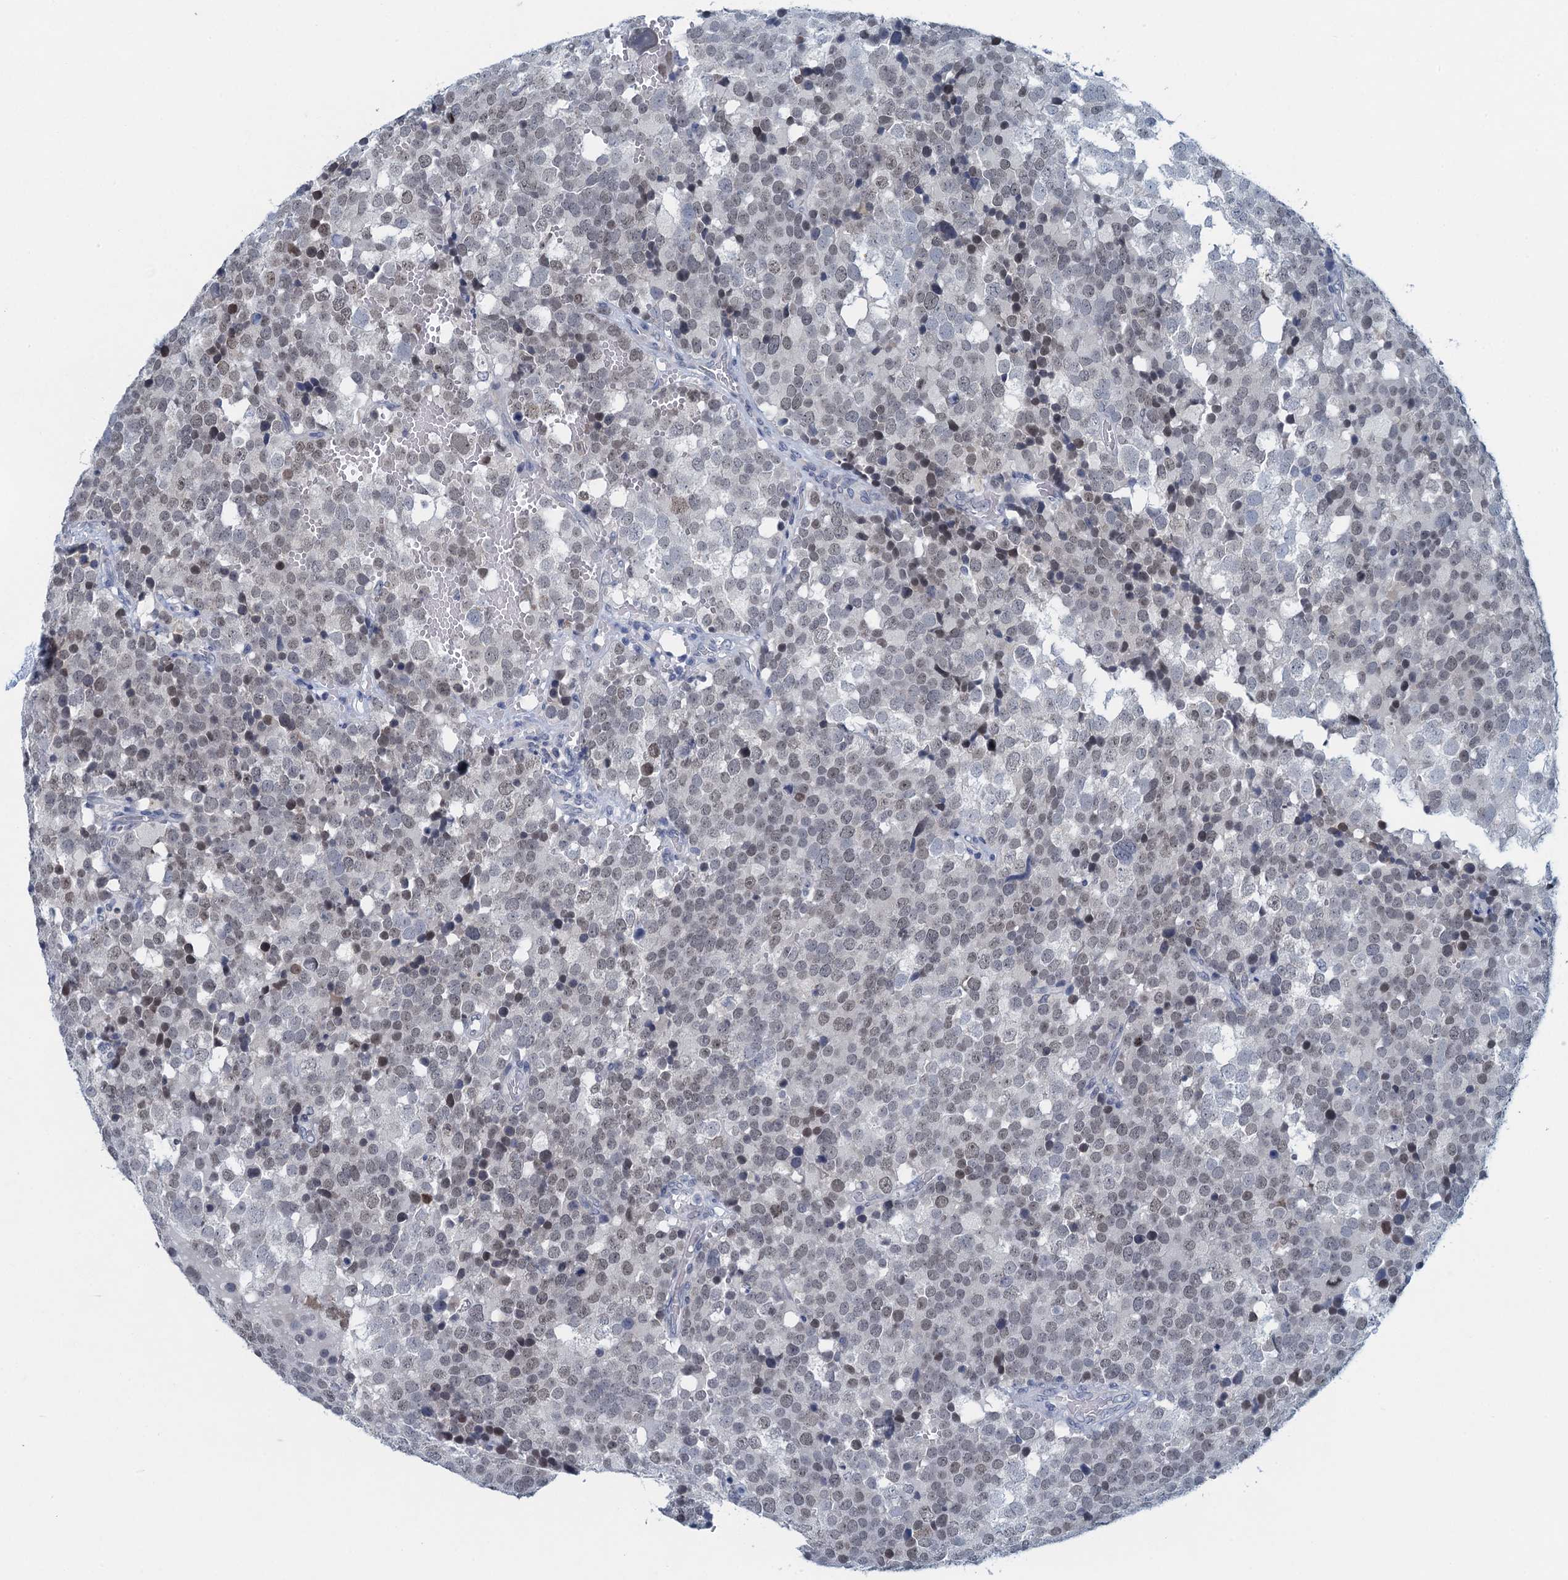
{"staining": {"intensity": "negative", "quantity": "none", "location": "none"}, "tissue": "testis cancer", "cell_type": "Tumor cells", "image_type": "cancer", "snomed": [{"axis": "morphology", "description": "Seminoma, NOS"}, {"axis": "topography", "description": "Testis"}], "caption": "Photomicrograph shows no significant protein expression in tumor cells of testis seminoma.", "gene": "ENSG00000131152", "patient": {"sex": "male", "age": 71}}